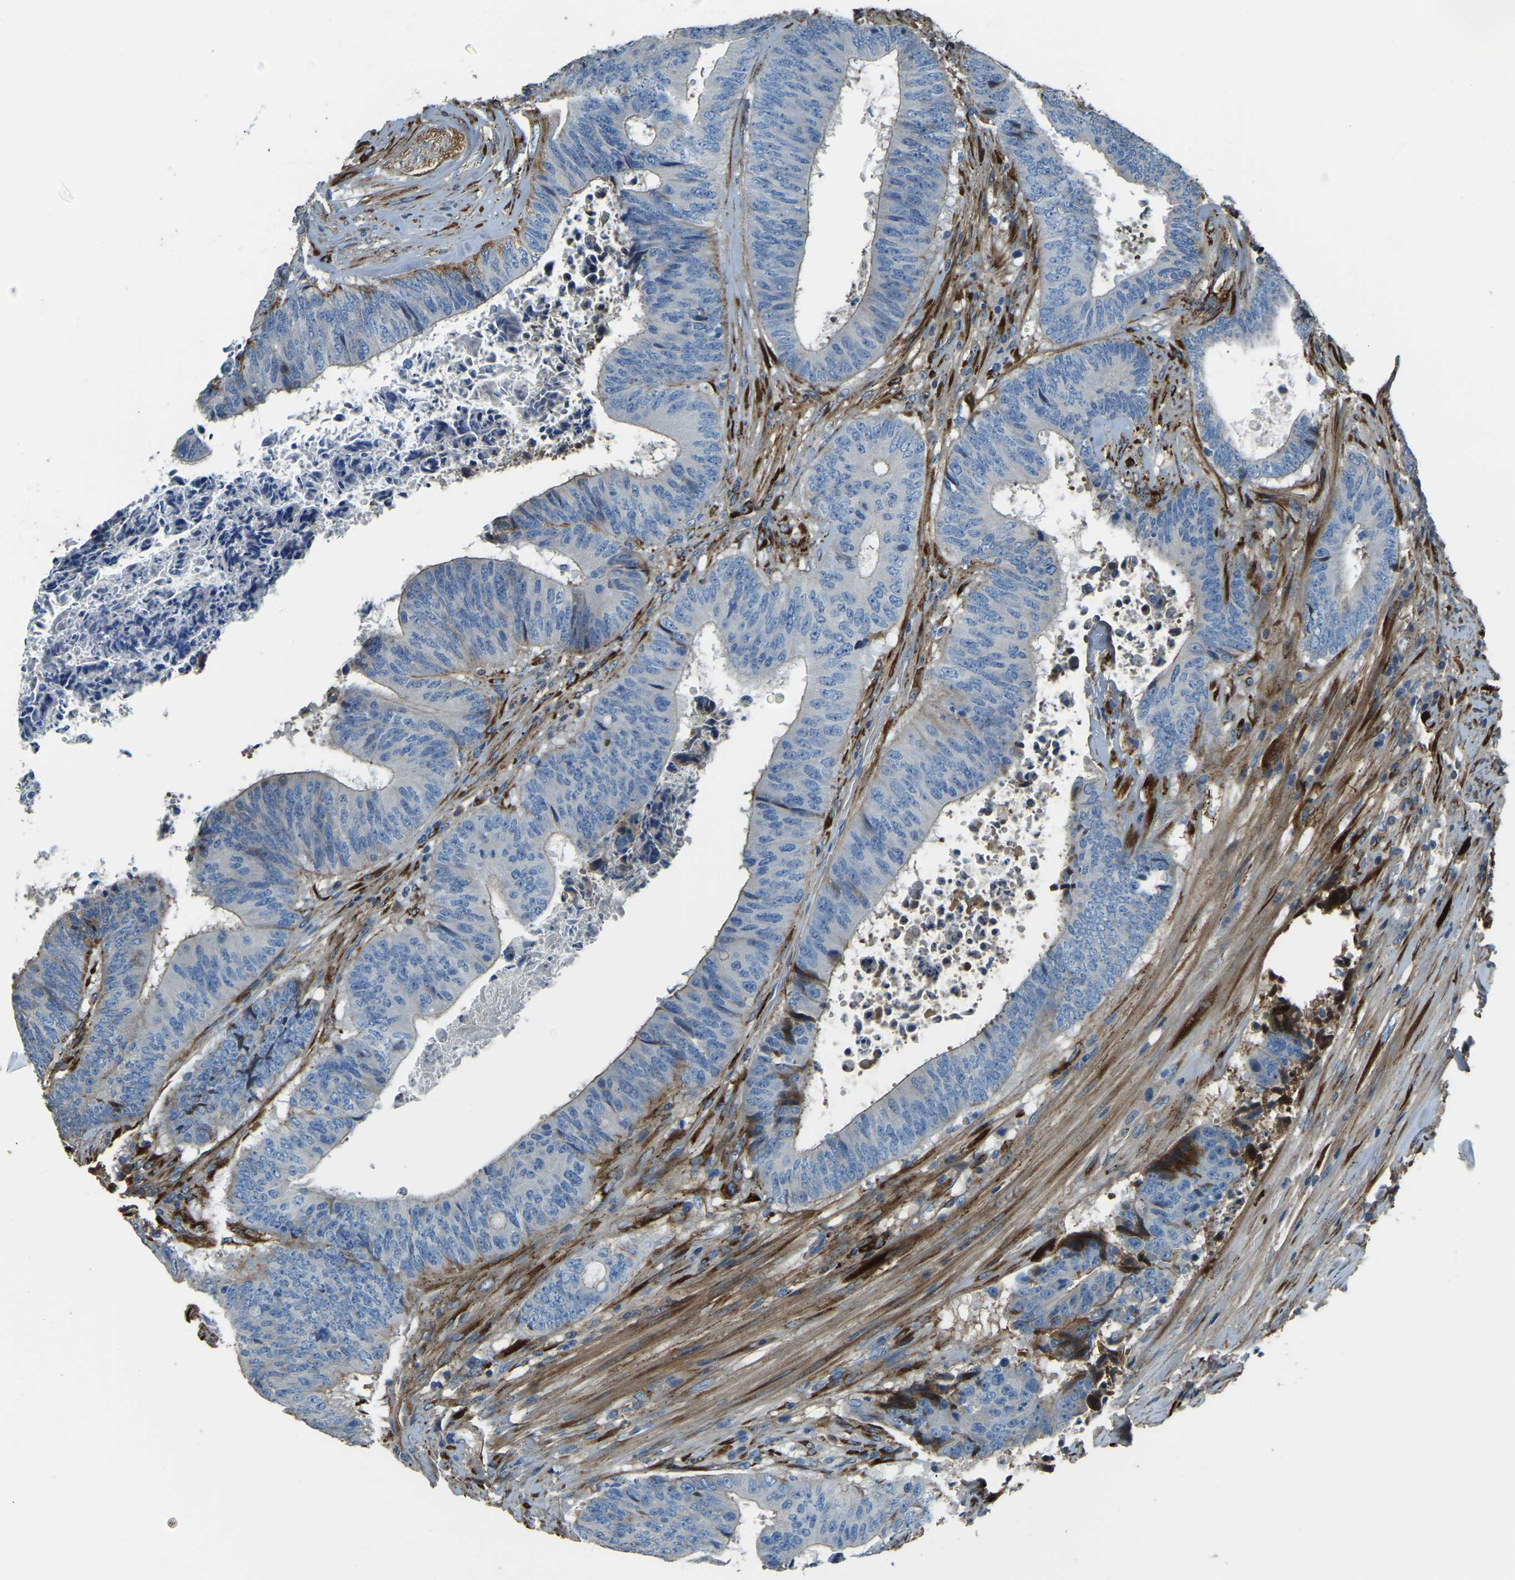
{"staining": {"intensity": "negative", "quantity": "none", "location": "none"}, "tissue": "colorectal cancer", "cell_type": "Tumor cells", "image_type": "cancer", "snomed": [{"axis": "morphology", "description": "Adenocarcinoma, NOS"}, {"axis": "topography", "description": "Rectum"}], "caption": "This is an IHC image of human colorectal cancer. There is no expression in tumor cells.", "gene": "COL3A1", "patient": {"sex": "male", "age": 72}}